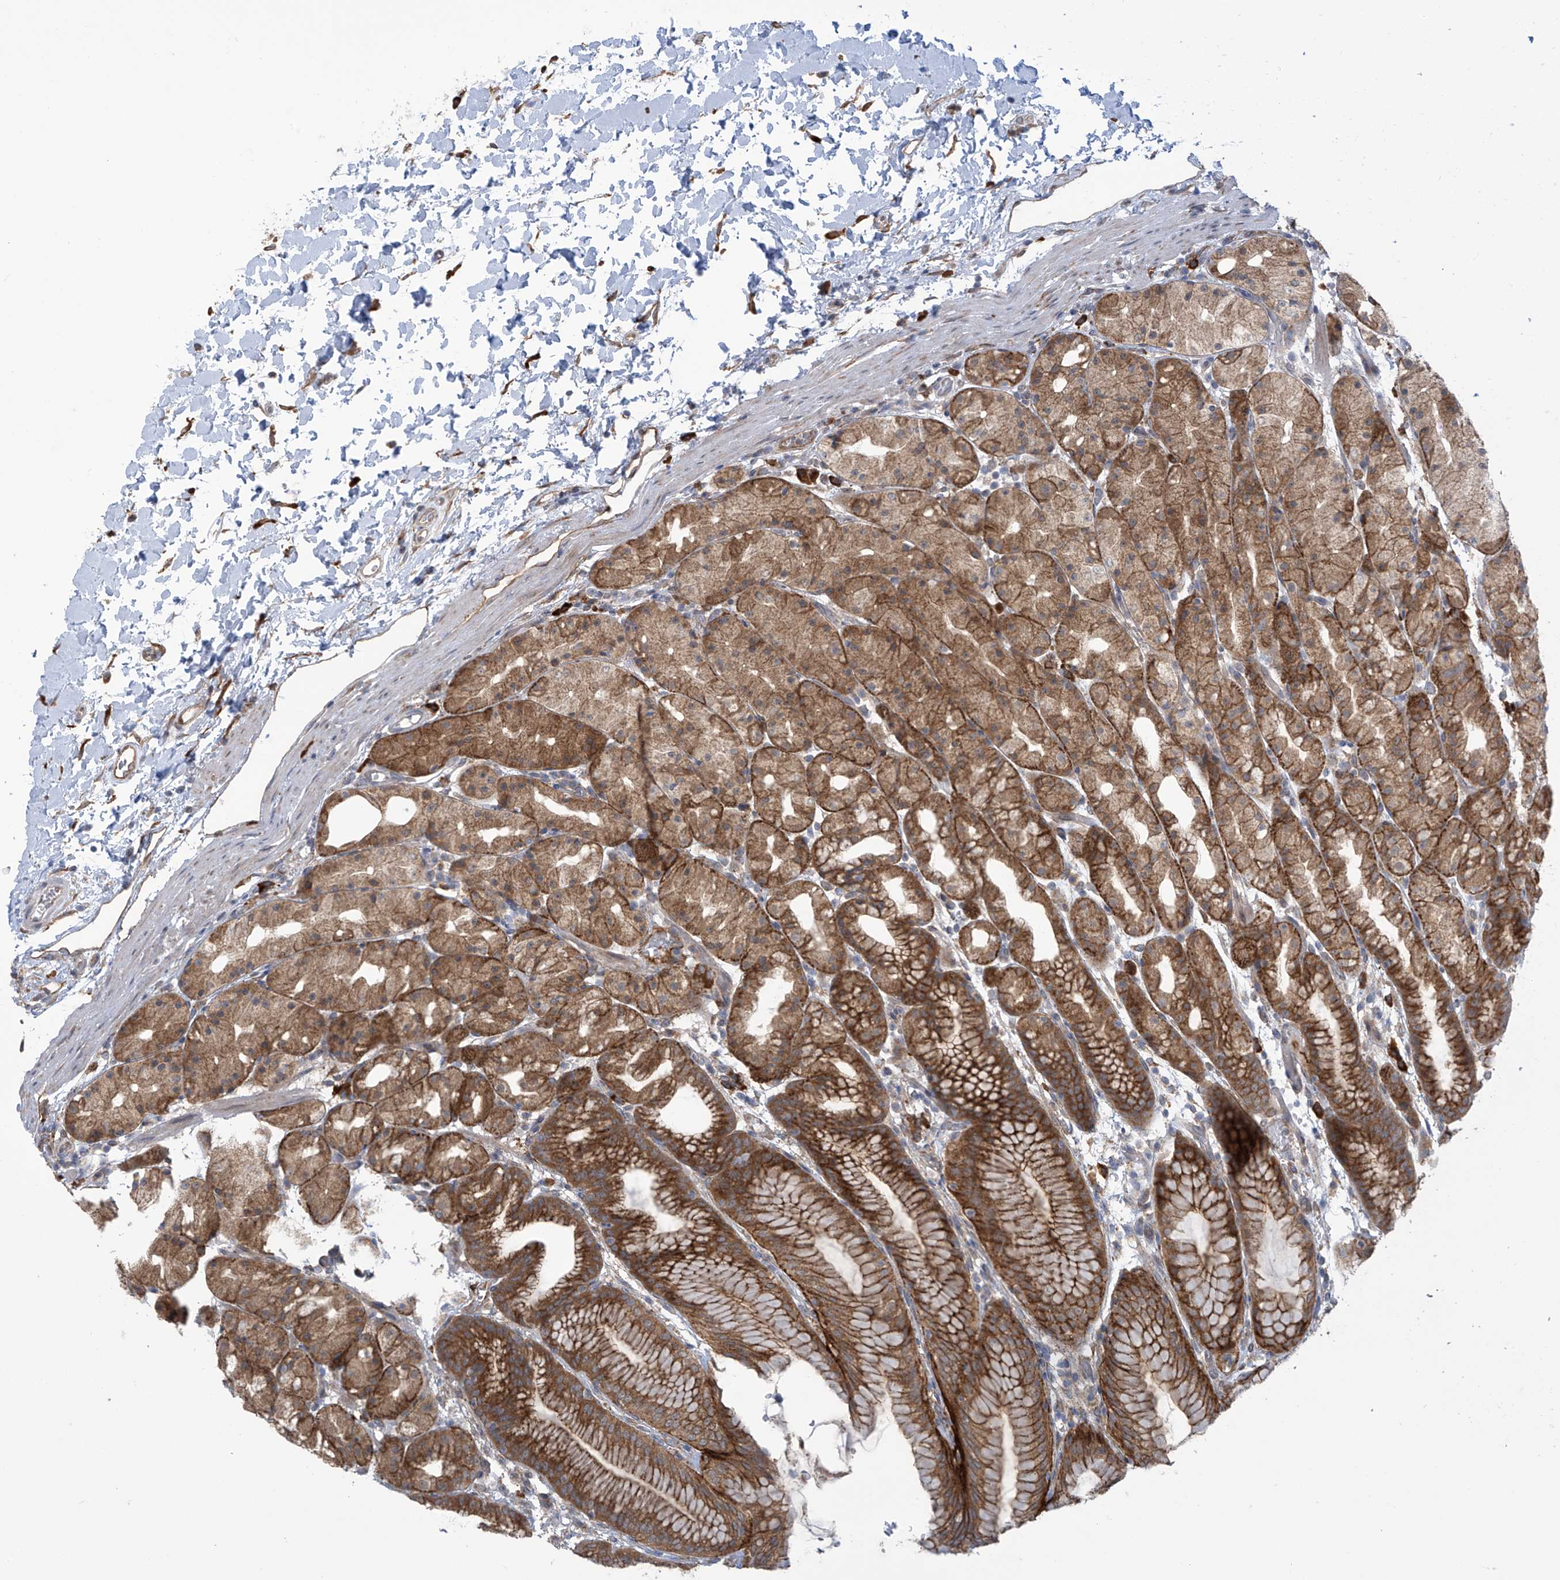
{"staining": {"intensity": "strong", "quantity": "25%-75%", "location": "cytoplasmic/membranous"}, "tissue": "stomach", "cell_type": "Glandular cells", "image_type": "normal", "snomed": [{"axis": "morphology", "description": "Normal tissue, NOS"}, {"axis": "topography", "description": "Stomach, upper"}], "caption": "Immunohistochemical staining of normal stomach exhibits high levels of strong cytoplasmic/membranous staining in about 25%-75% of glandular cells.", "gene": "KIAA1522", "patient": {"sex": "male", "age": 48}}